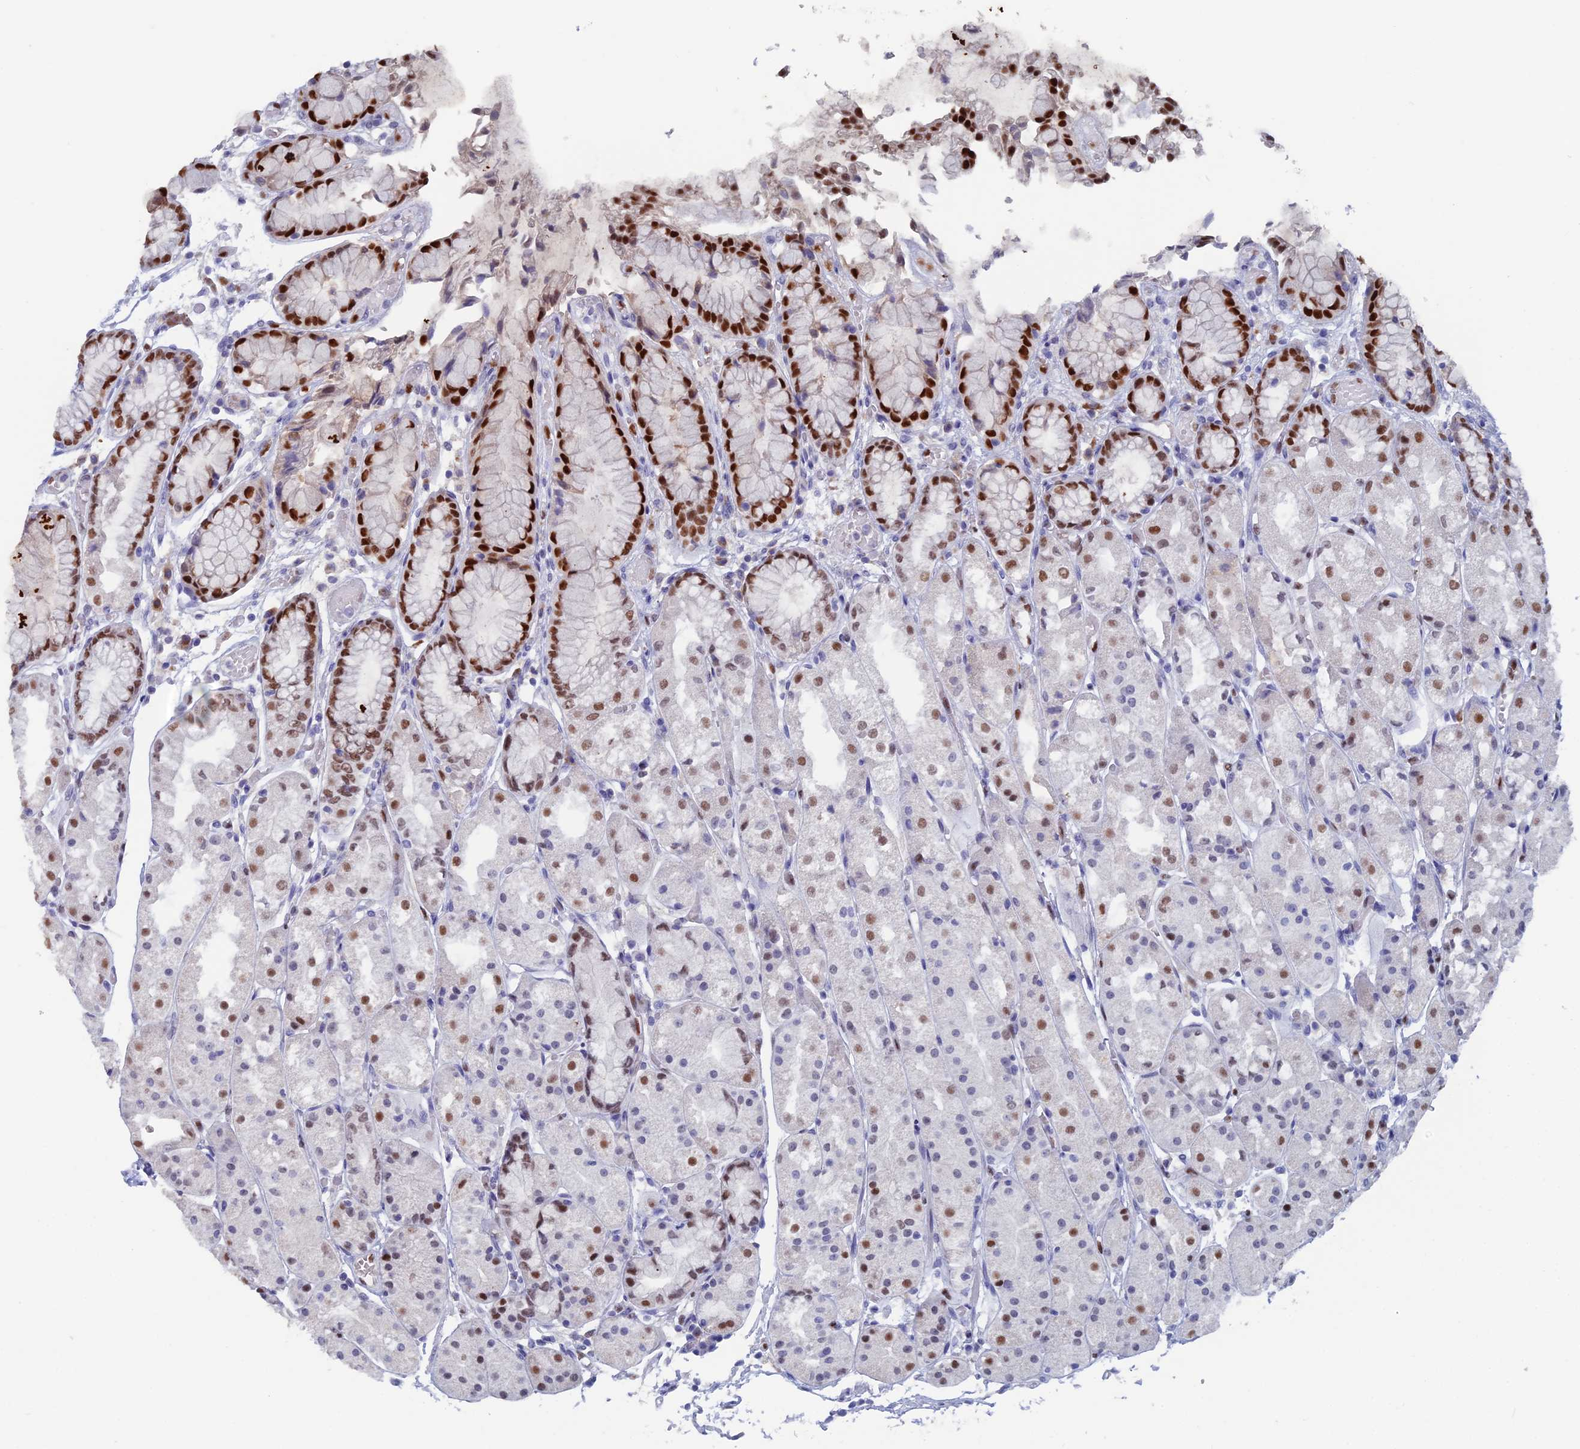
{"staining": {"intensity": "strong", "quantity": "25%-75%", "location": "nuclear"}, "tissue": "stomach", "cell_type": "Glandular cells", "image_type": "normal", "snomed": [{"axis": "morphology", "description": "Normal tissue, NOS"}, {"axis": "topography", "description": "Stomach, upper"}], "caption": "DAB immunohistochemical staining of unremarkable human stomach reveals strong nuclear protein staining in approximately 25%-75% of glandular cells.", "gene": "NOL4L", "patient": {"sex": "male", "age": 72}}